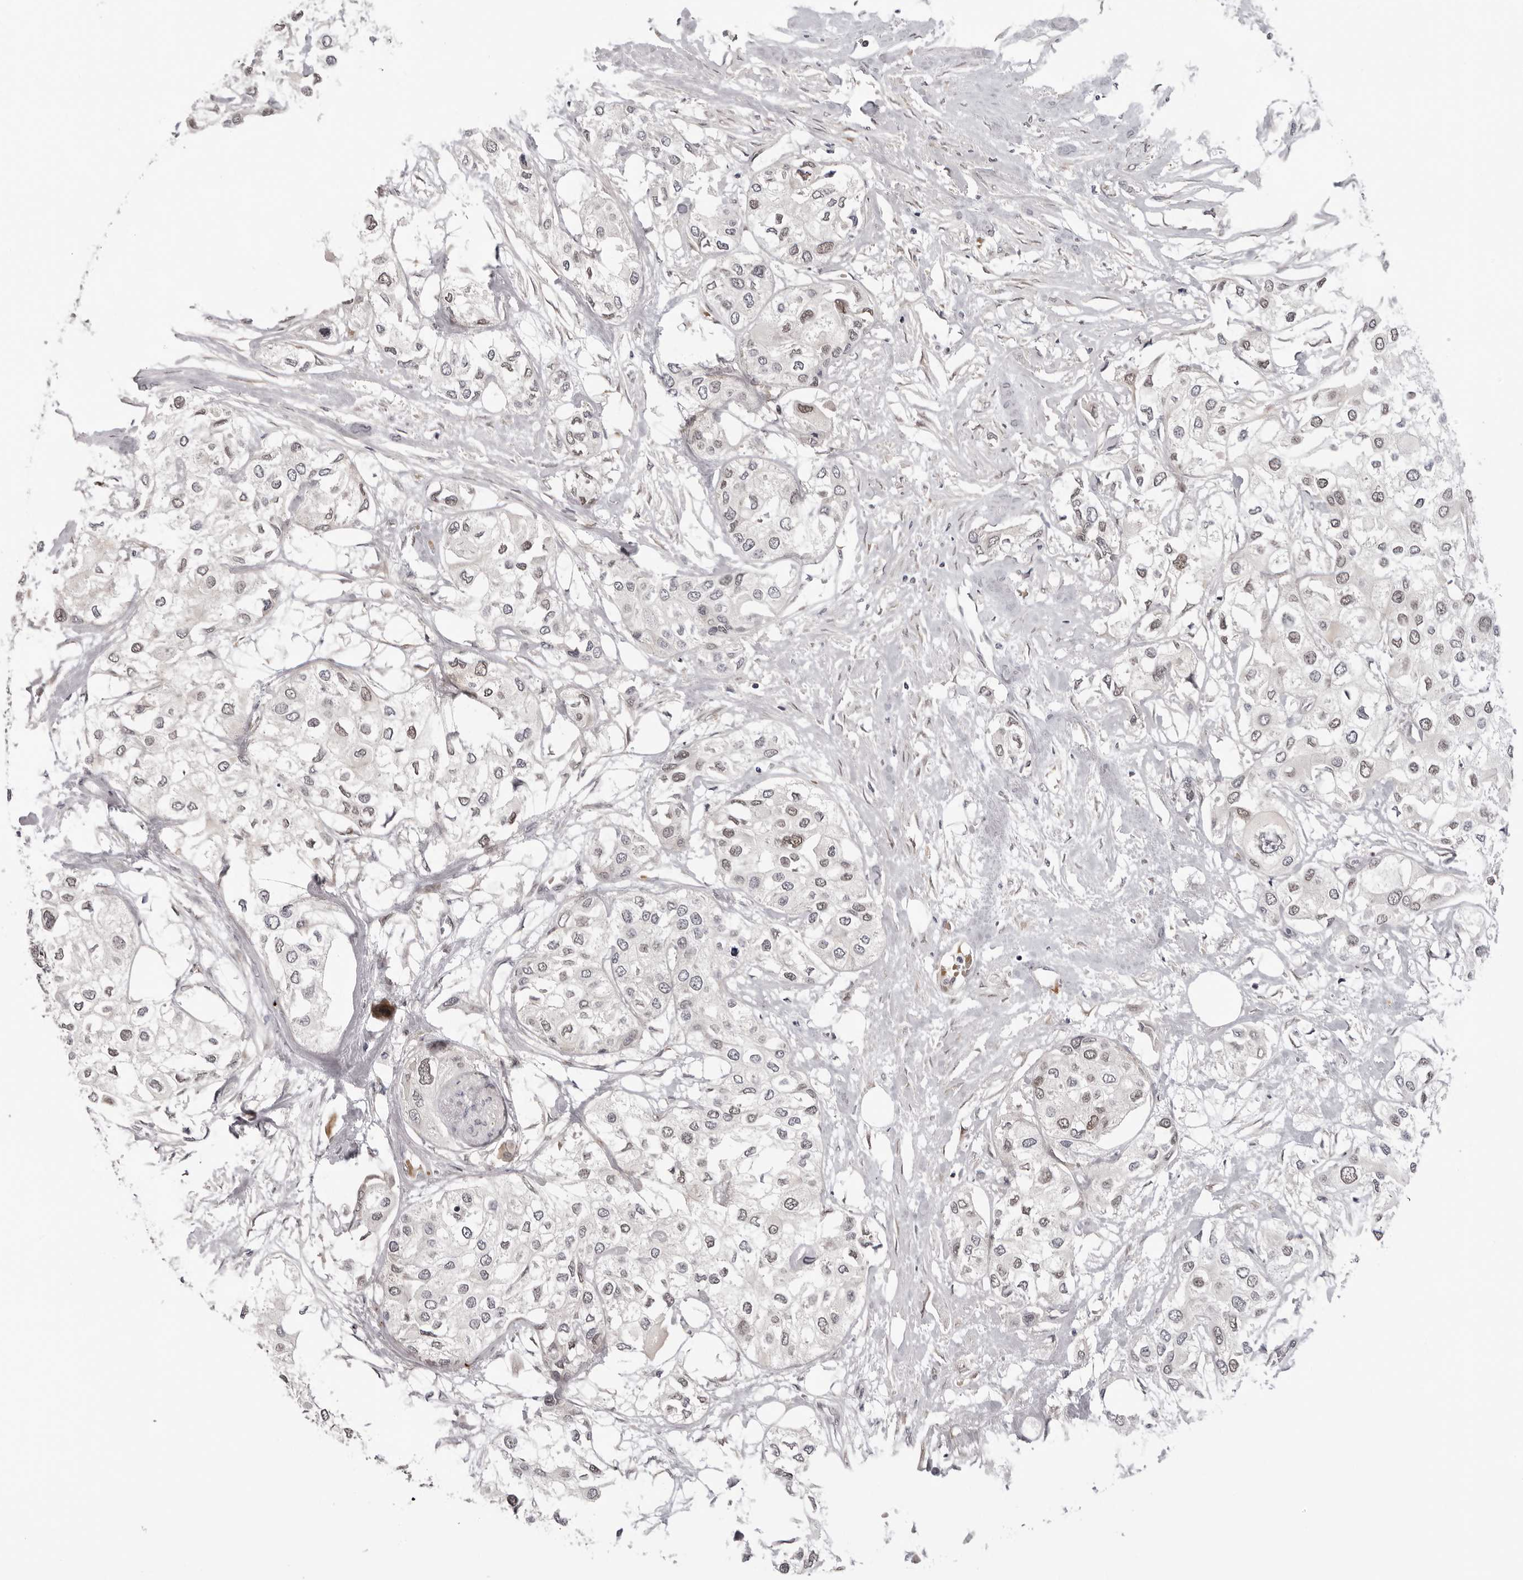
{"staining": {"intensity": "weak", "quantity": ">75%", "location": "nuclear"}, "tissue": "urothelial cancer", "cell_type": "Tumor cells", "image_type": "cancer", "snomed": [{"axis": "morphology", "description": "Urothelial carcinoma, High grade"}, {"axis": "topography", "description": "Urinary bladder"}], "caption": "This image shows urothelial carcinoma (high-grade) stained with immunohistochemistry to label a protein in brown. The nuclear of tumor cells show weak positivity for the protein. Nuclei are counter-stained blue.", "gene": "ALPK2", "patient": {"sex": "male", "age": 64}}